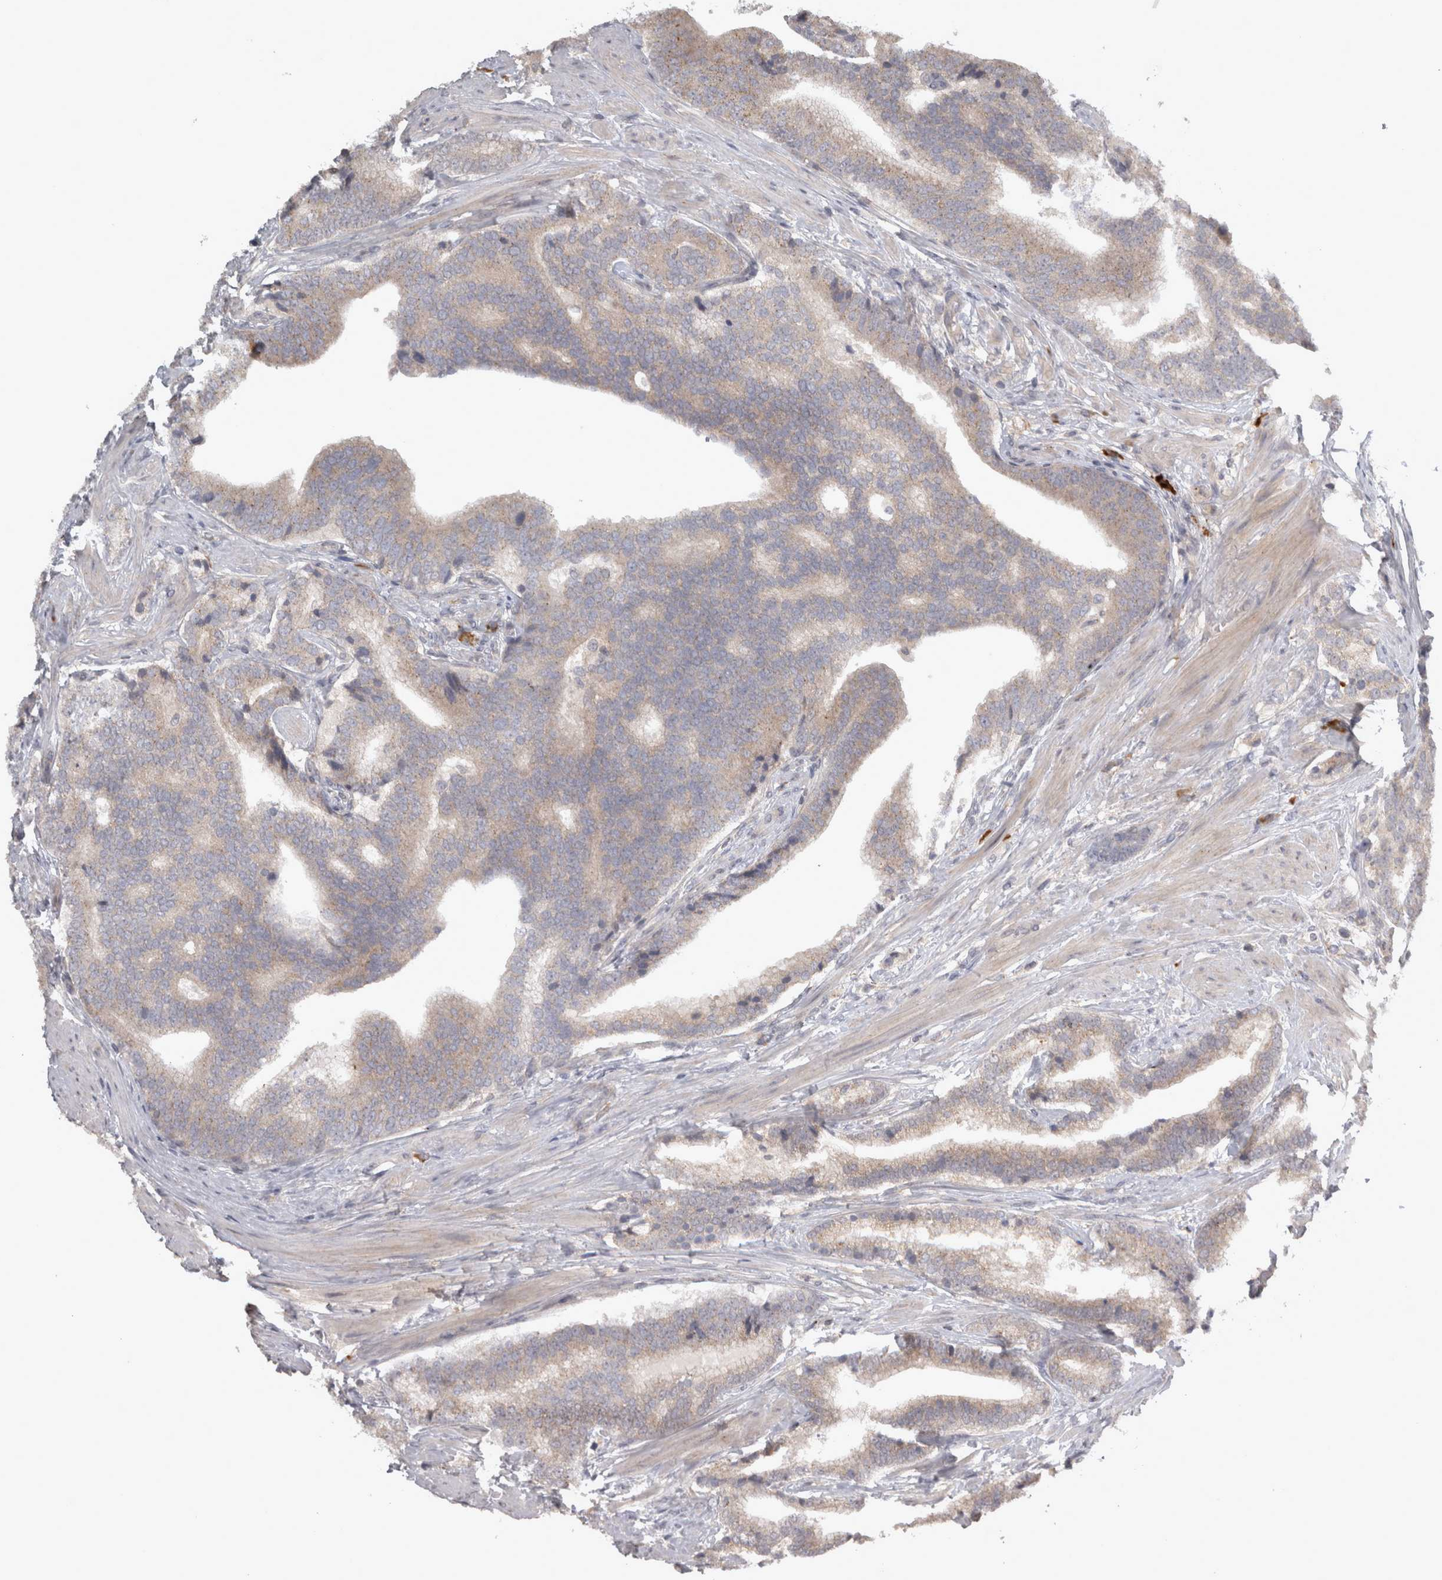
{"staining": {"intensity": "weak", "quantity": ">75%", "location": "cytoplasmic/membranous"}, "tissue": "prostate cancer", "cell_type": "Tumor cells", "image_type": "cancer", "snomed": [{"axis": "morphology", "description": "Adenocarcinoma, High grade"}, {"axis": "topography", "description": "Prostate"}], "caption": "Prostate cancer (high-grade adenocarcinoma) tissue exhibits weak cytoplasmic/membranous staining in approximately >75% of tumor cells, visualized by immunohistochemistry.", "gene": "SLCO5A1", "patient": {"sex": "male", "age": 55}}